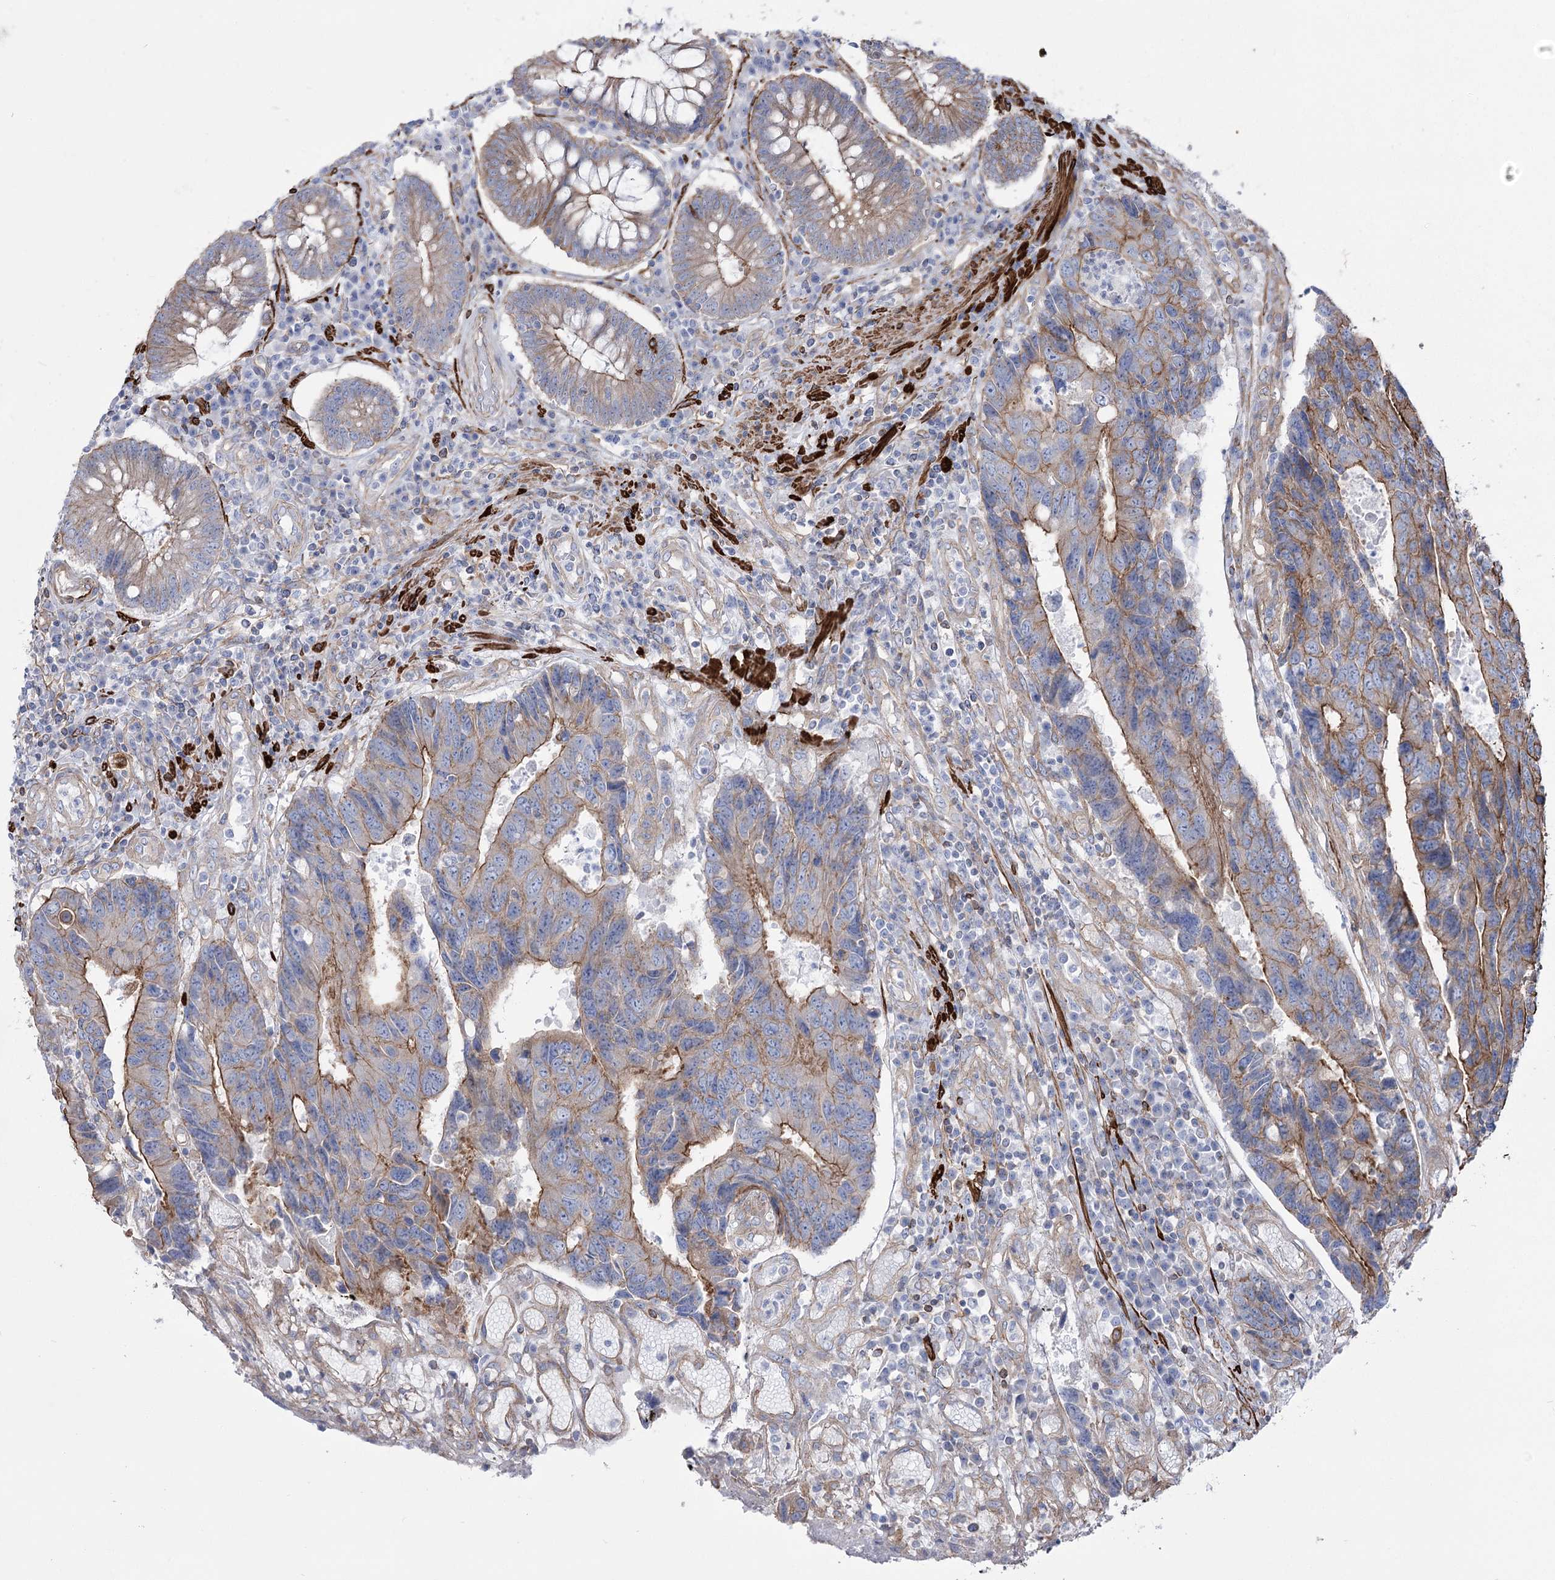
{"staining": {"intensity": "moderate", "quantity": ">75%", "location": "cytoplasmic/membranous"}, "tissue": "colorectal cancer", "cell_type": "Tumor cells", "image_type": "cancer", "snomed": [{"axis": "morphology", "description": "Adenocarcinoma, NOS"}, {"axis": "topography", "description": "Rectum"}], "caption": "This histopathology image exhibits IHC staining of colorectal cancer (adenocarcinoma), with medium moderate cytoplasmic/membranous staining in approximately >75% of tumor cells.", "gene": "PLEKHA5", "patient": {"sex": "male", "age": 84}}